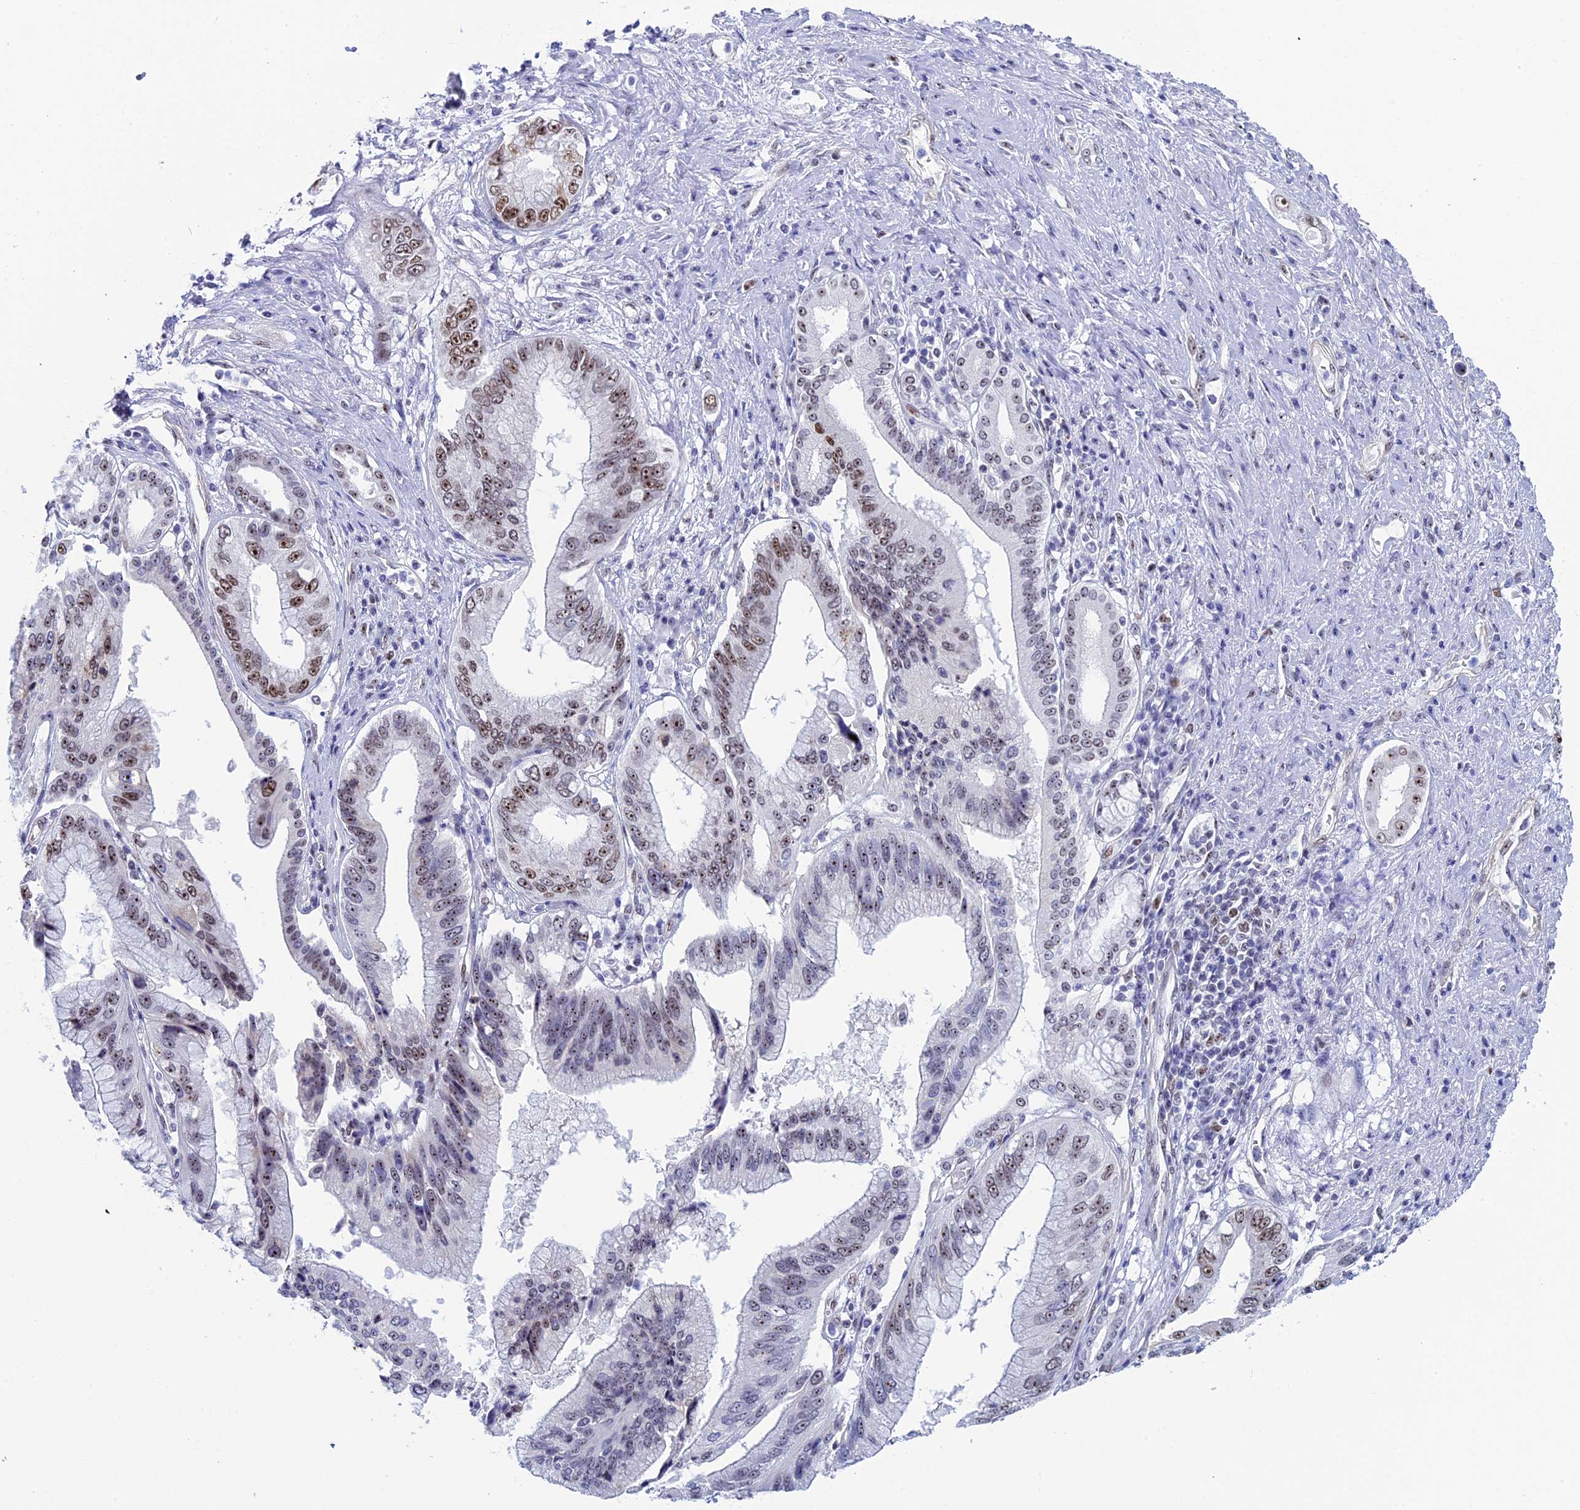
{"staining": {"intensity": "moderate", "quantity": "<25%", "location": "nuclear"}, "tissue": "pancreatic cancer", "cell_type": "Tumor cells", "image_type": "cancer", "snomed": [{"axis": "morphology", "description": "Inflammation, NOS"}, {"axis": "morphology", "description": "Adenocarcinoma, NOS"}, {"axis": "topography", "description": "Pancreas"}], "caption": "This is a micrograph of immunohistochemistry (IHC) staining of pancreatic cancer (adenocarcinoma), which shows moderate positivity in the nuclear of tumor cells.", "gene": "CCDC86", "patient": {"sex": "female", "age": 56}}